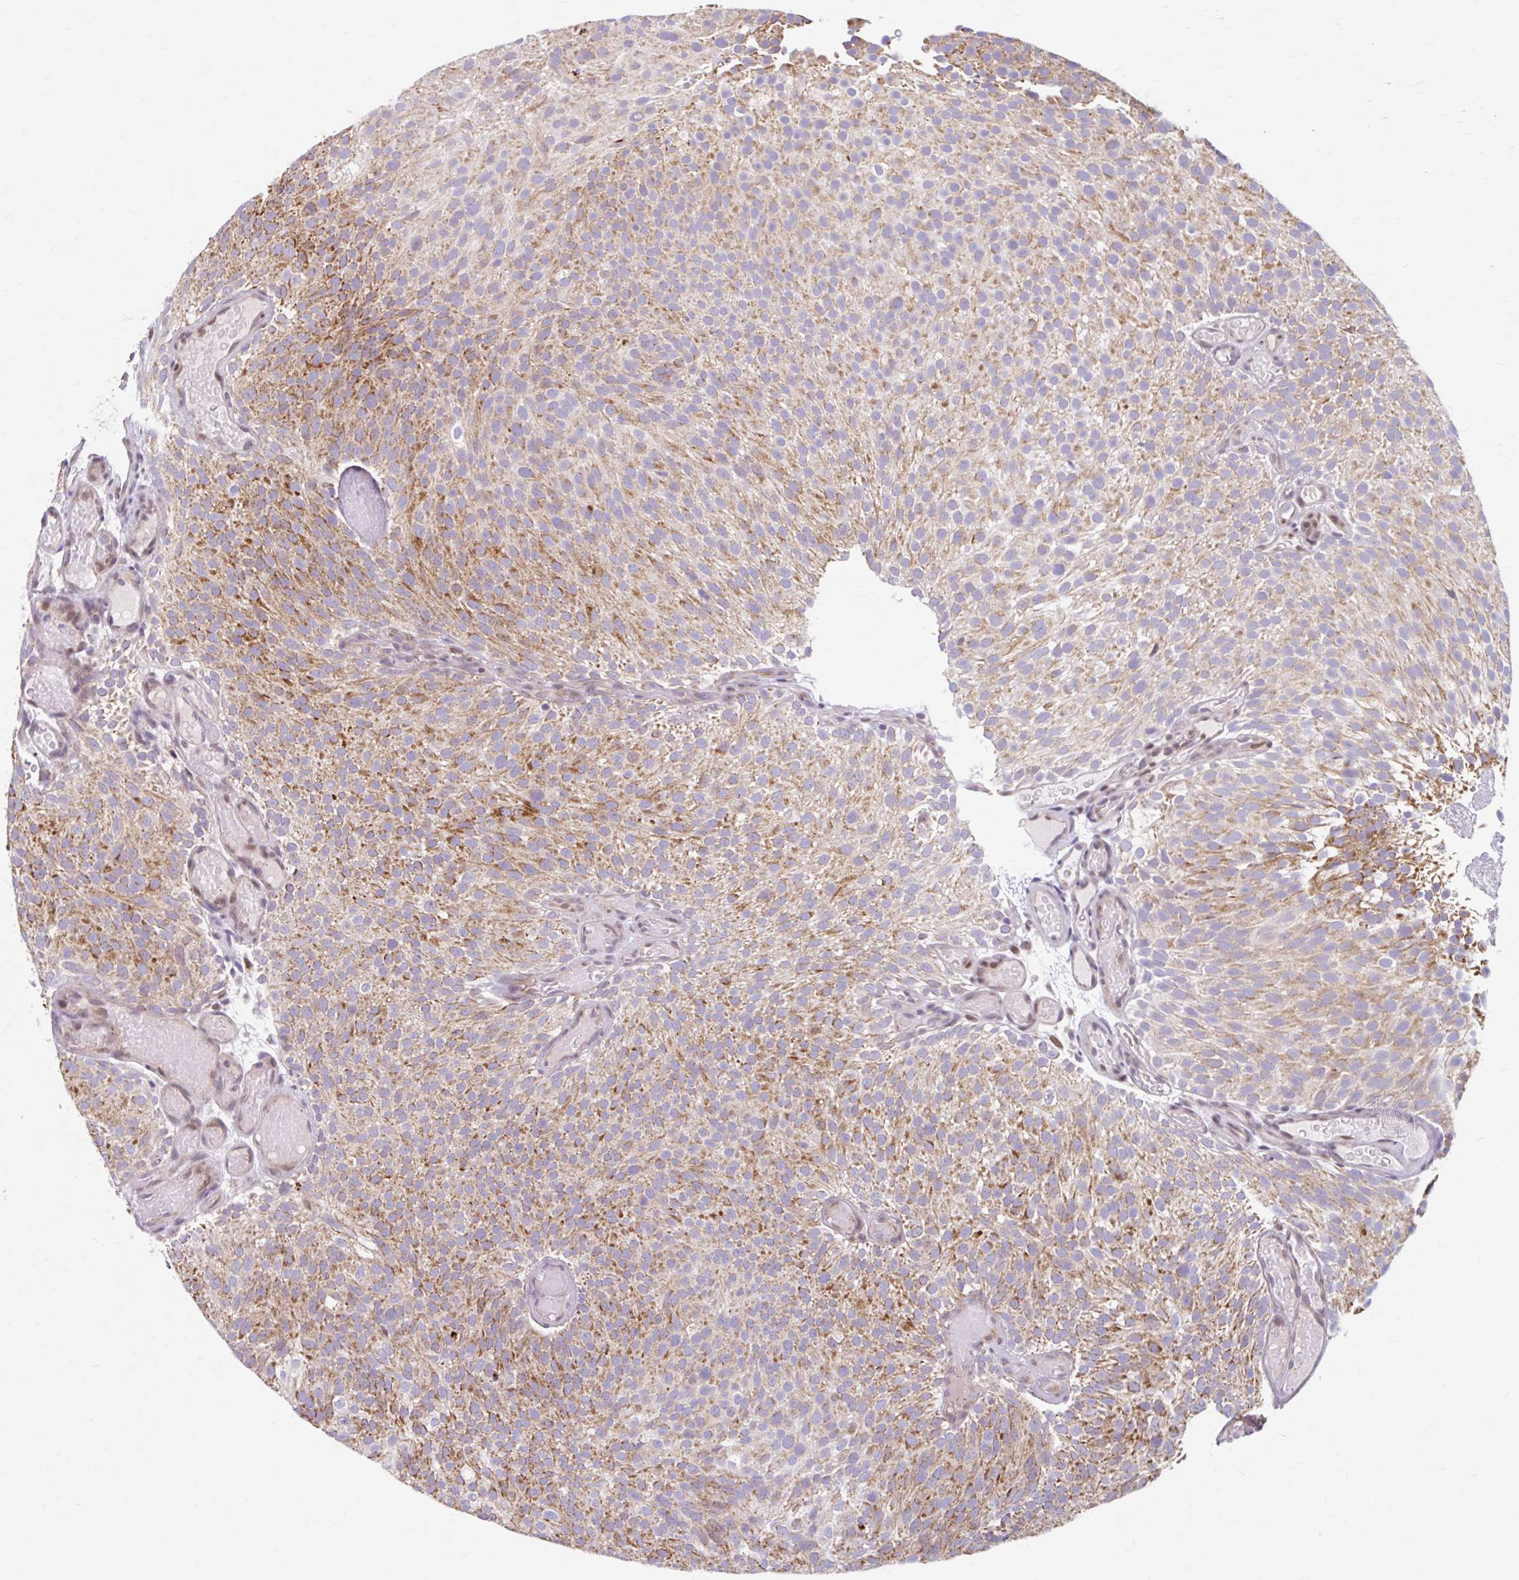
{"staining": {"intensity": "moderate", "quantity": ">75%", "location": "cytoplasmic/membranous"}, "tissue": "urothelial cancer", "cell_type": "Tumor cells", "image_type": "cancer", "snomed": [{"axis": "morphology", "description": "Urothelial carcinoma, Low grade"}, {"axis": "topography", "description": "Urinary bladder"}], "caption": "A histopathology image showing moderate cytoplasmic/membranous positivity in approximately >75% of tumor cells in low-grade urothelial carcinoma, as visualized by brown immunohistochemical staining.", "gene": "BEAN1", "patient": {"sex": "male", "age": 78}}